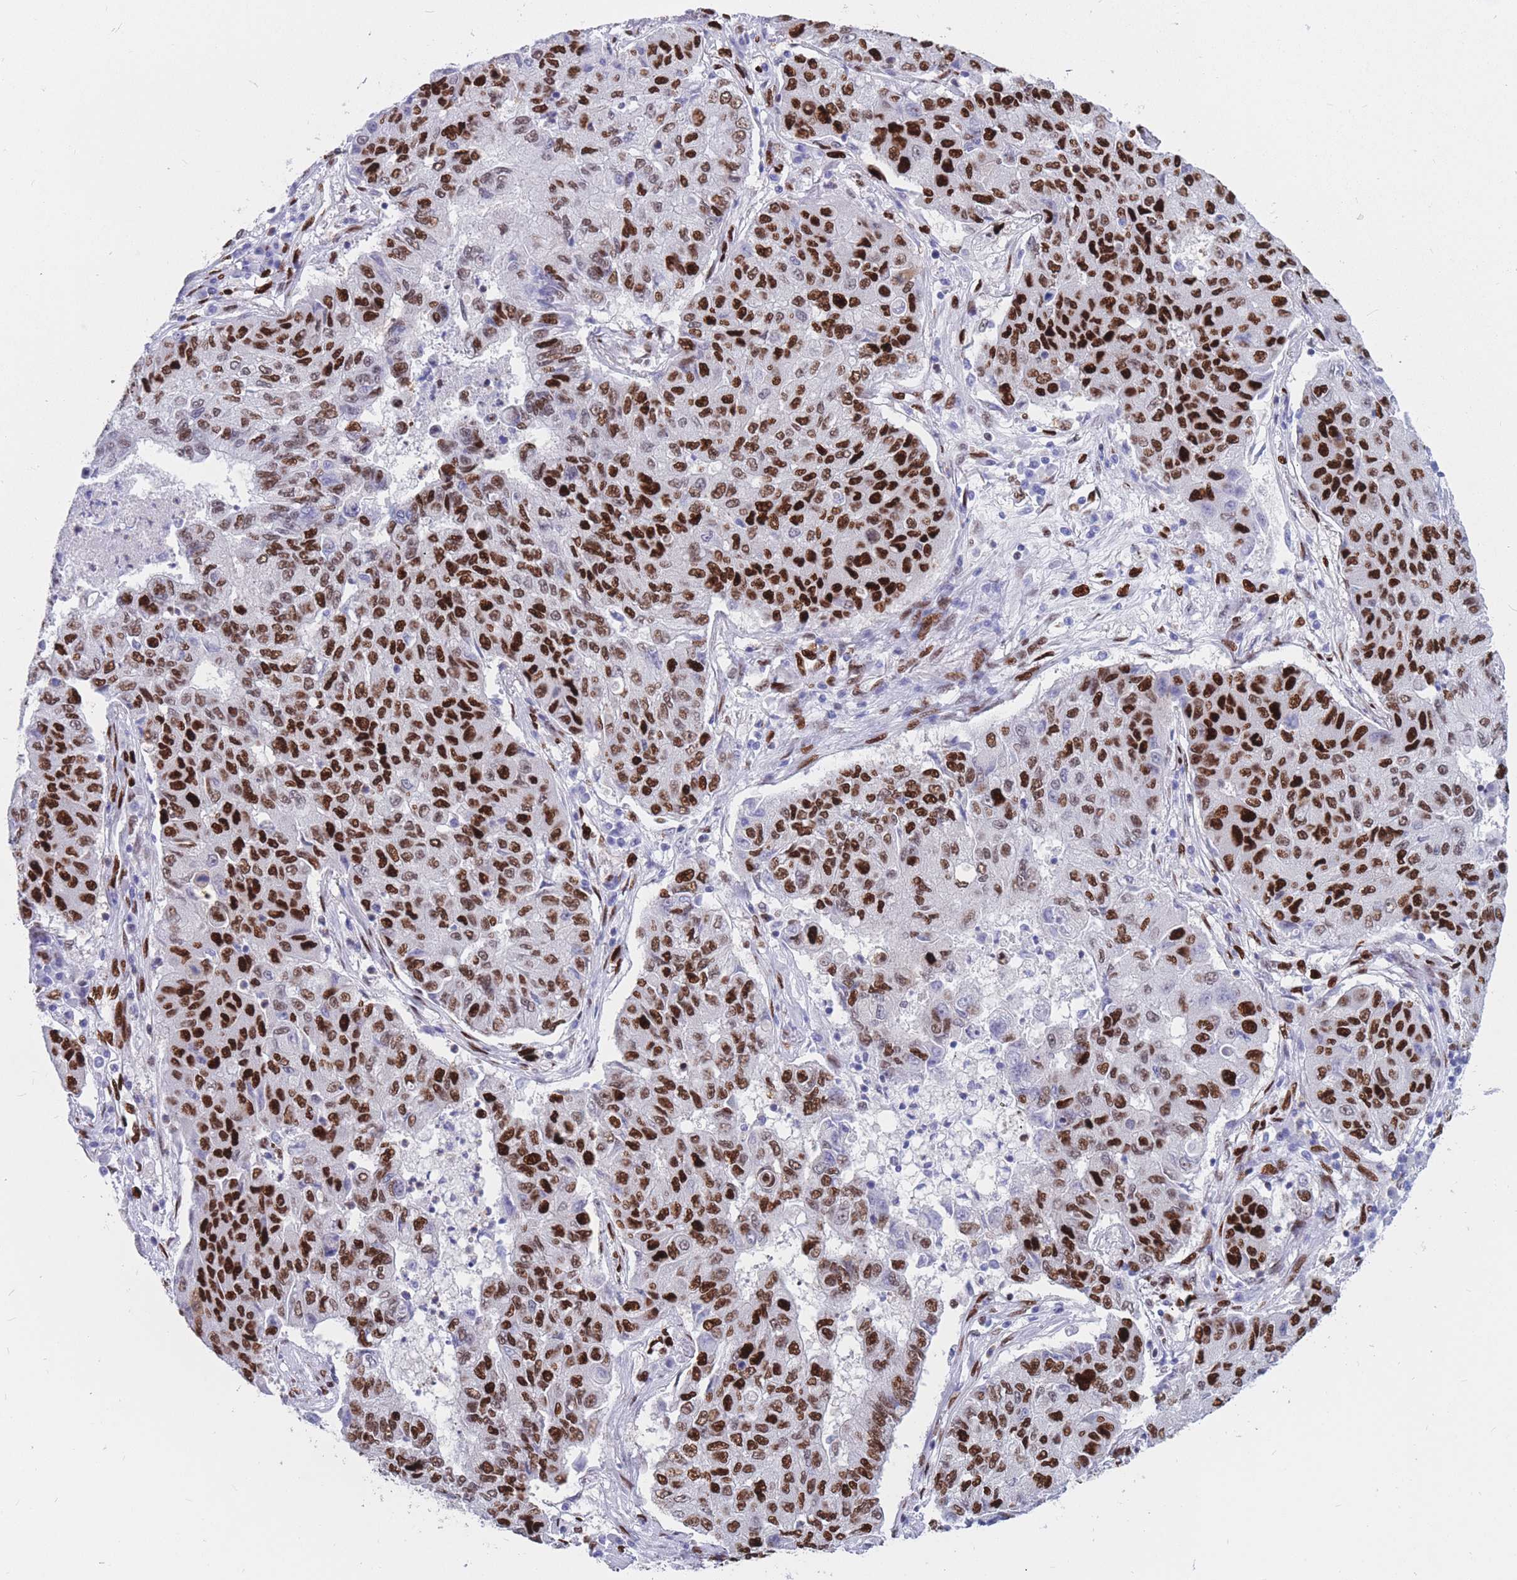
{"staining": {"intensity": "strong", "quantity": ">75%", "location": "nuclear"}, "tissue": "lung cancer", "cell_type": "Tumor cells", "image_type": "cancer", "snomed": [{"axis": "morphology", "description": "Squamous cell carcinoma, NOS"}, {"axis": "topography", "description": "Lung"}], "caption": "The micrograph demonstrates staining of lung squamous cell carcinoma, revealing strong nuclear protein expression (brown color) within tumor cells. (DAB (3,3'-diaminobenzidine) = brown stain, brightfield microscopy at high magnification).", "gene": "NASP", "patient": {"sex": "male", "age": 74}}